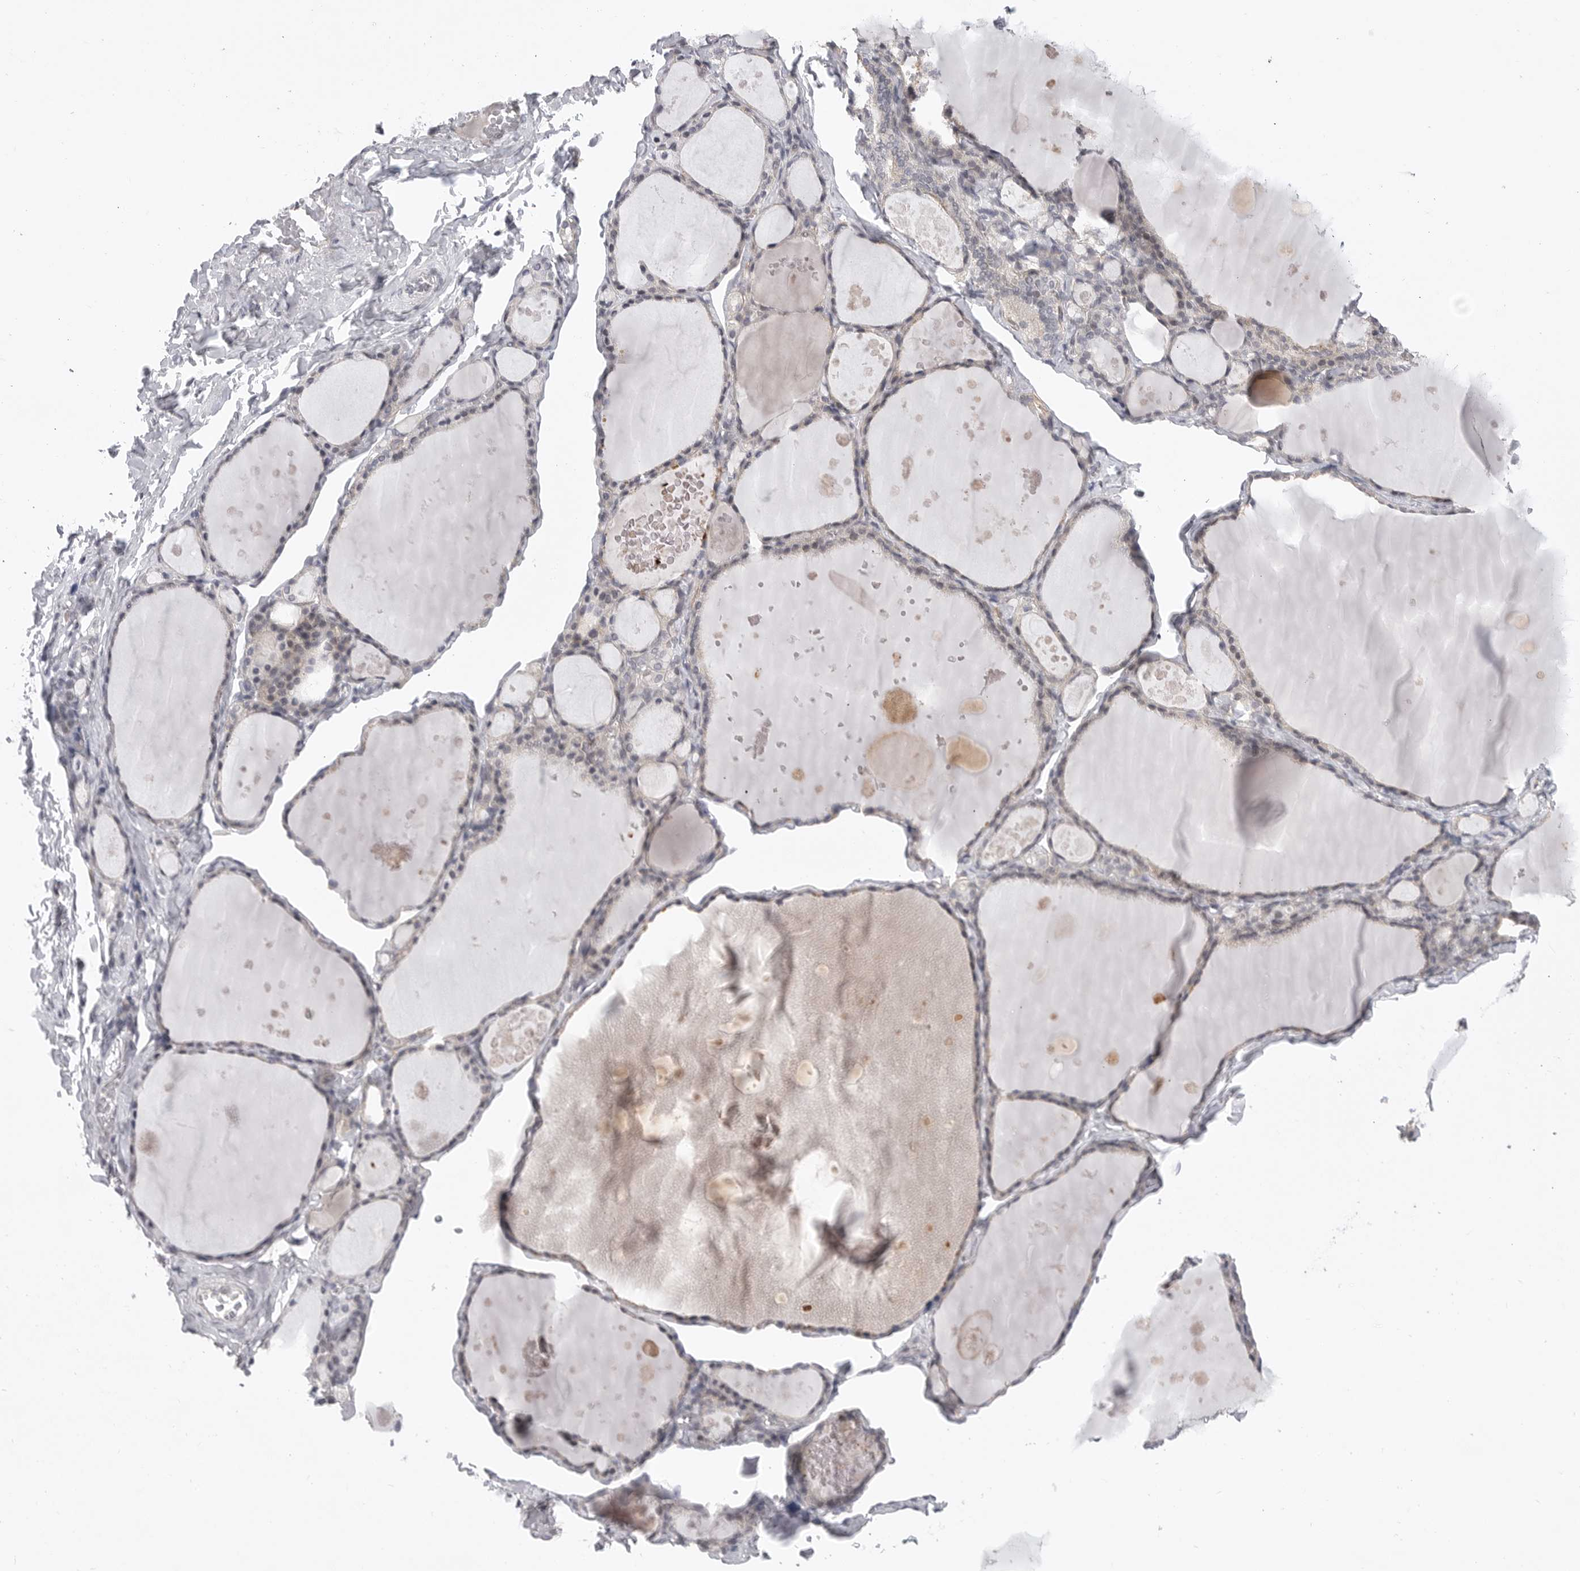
{"staining": {"intensity": "negative", "quantity": "none", "location": "none"}, "tissue": "thyroid gland", "cell_type": "Glandular cells", "image_type": "normal", "snomed": [{"axis": "morphology", "description": "Normal tissue, NOS"}, {"axis": "topography", "description": "Thyroid gland"}], "caption": "DAB (3,3'-diaminobenzidine) immunohistochemical staining of benign thyroid gland exhibits no significant positivity in glandular cells.", "gene": "FBXO43", "patient": {"sex": "male", "age": 56}}